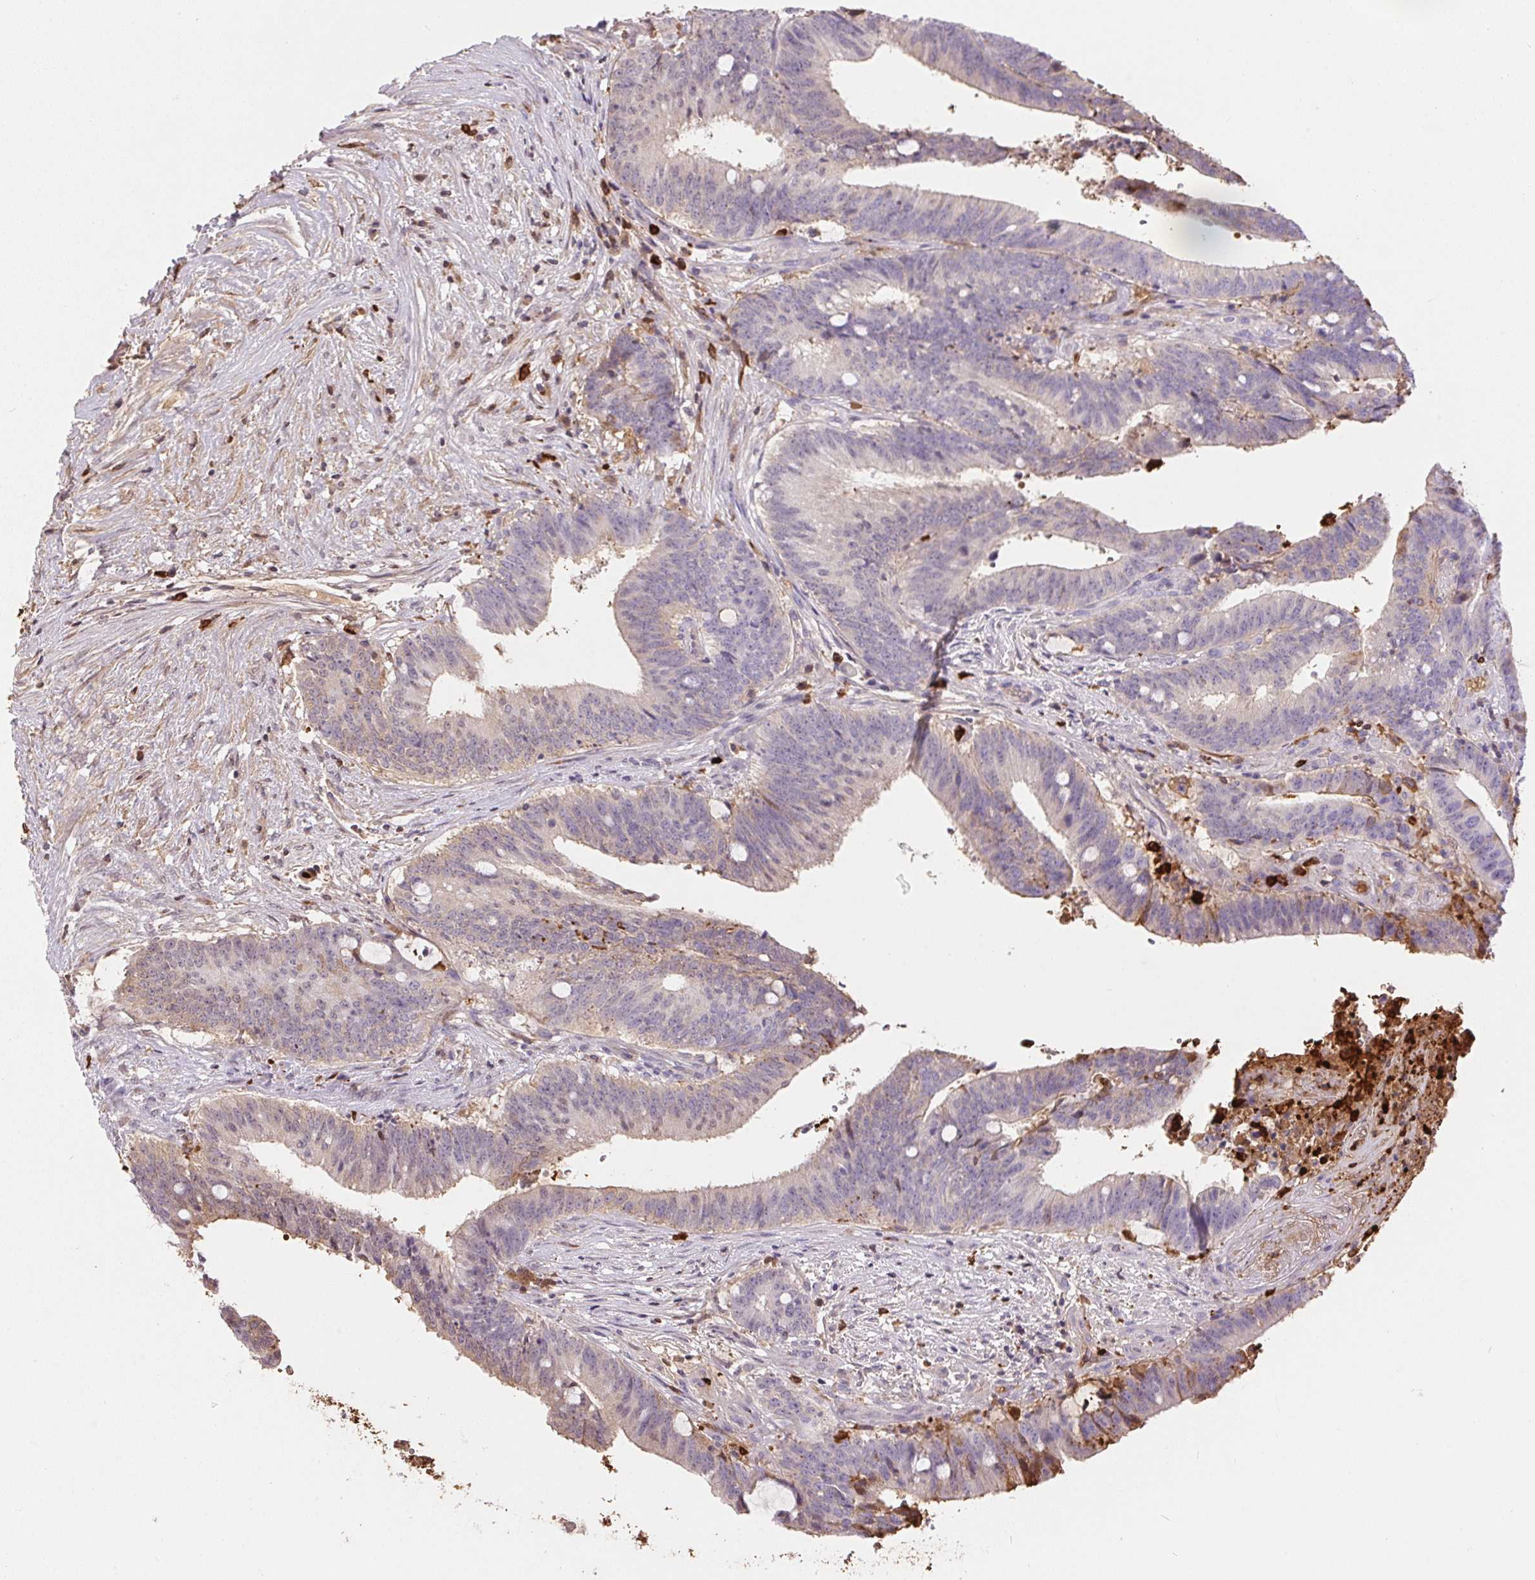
{"staining": {"intensity": "moderate", "quantity": "<25%", "location": "cytoplasmic/membranous"}, "tissue": "colorectal cancer", "cell_type": "Tumor cells", "image_type": "cancer", "snomed": [{"axis": "morphology", "description": "Adenocarcinoma, NOS"}, {"axis": "topography", "description": "Colon"}], "caption": "Immunohistochemistry (IHC) micrograph of neoplastic tissue: colorectal cancer (adenocarcinoma) stained using immunohistochemistry displays low levels of moderate protein expression localized specifically in the cytoplasmic/membranous of tumor cells, appearing as a cytoplasmic/membranous brown color.", "gene": "ORM1", "patient": {"sex": "female", "age": 43}}